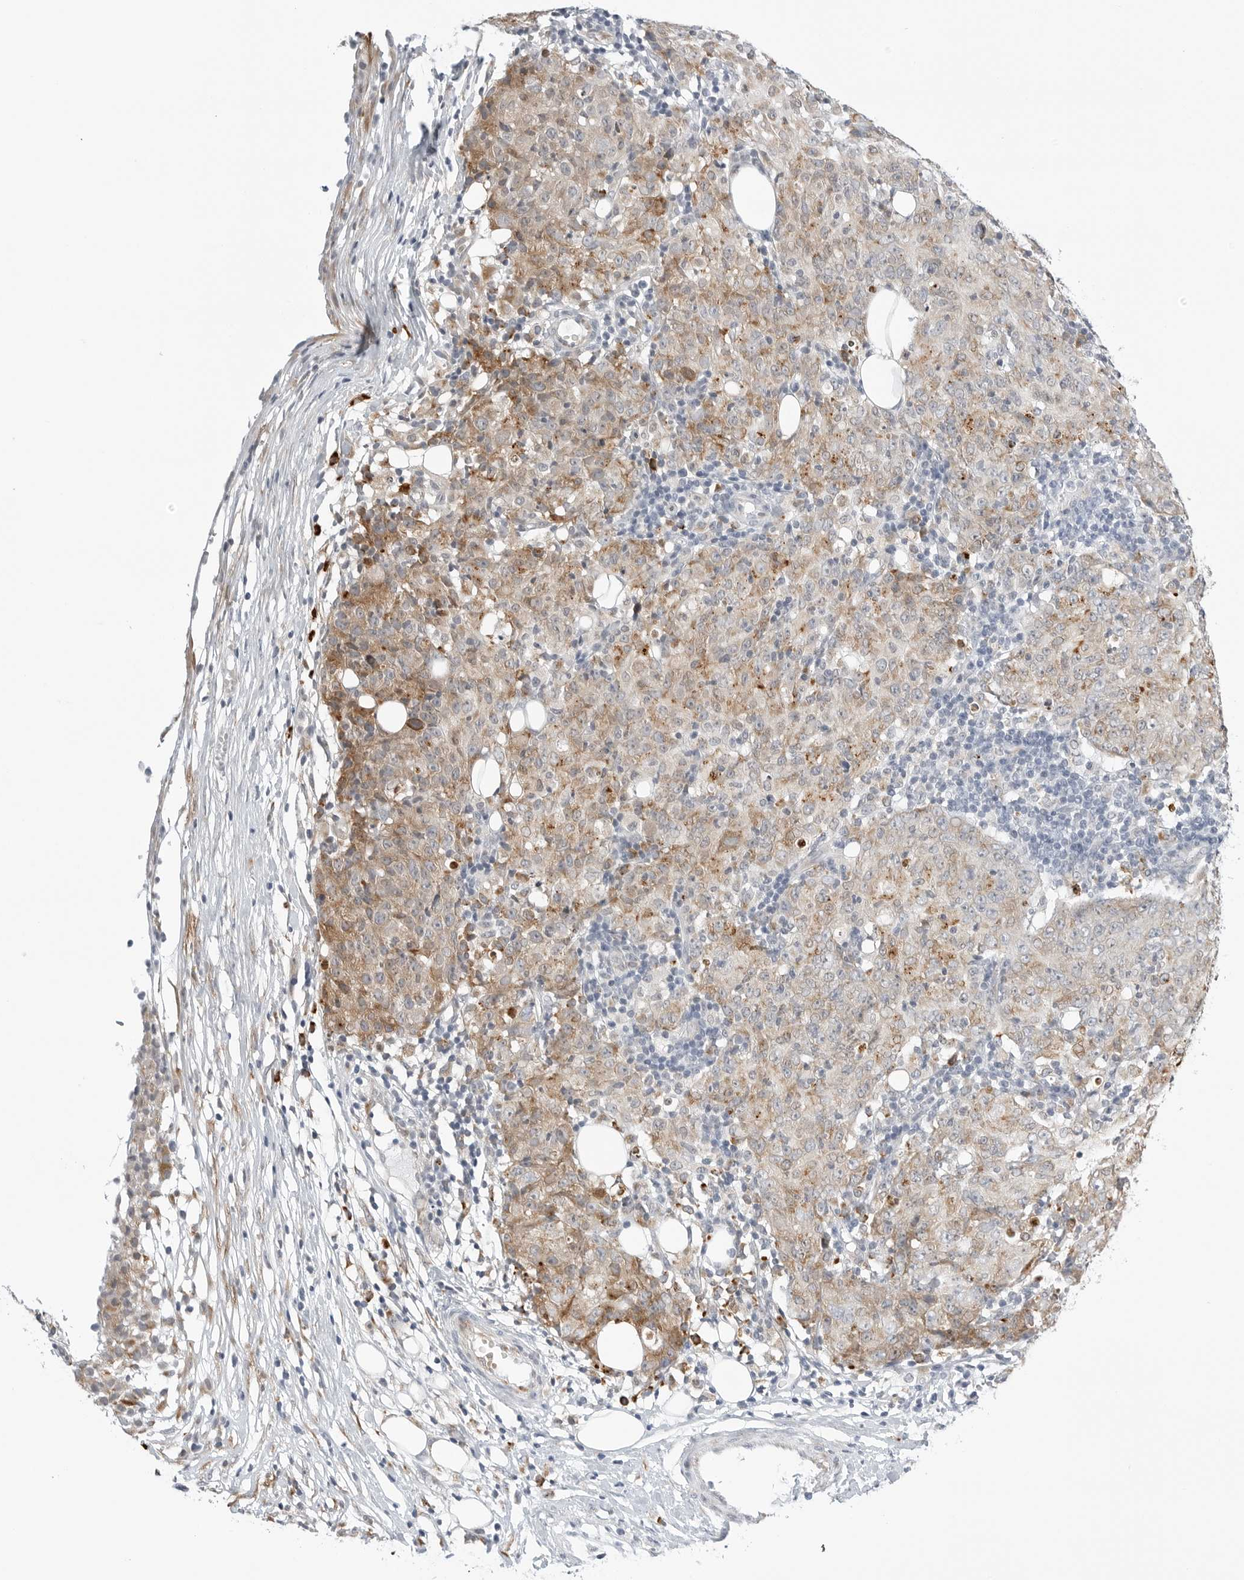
{"staining": {"intensity": "moderate", "quantity": "<25%", "location": "cytoplasmic/membranous"}, "tissue": "ovarian cancer", "cell_type": "Tumor cells", "image_type": "cancer", "snomed": [{"axis": "morphology", "description": "Carcinoma, endometroid"}, {"axis": "topography", "description": "Ovary"}], "caption": "Endometroid carcinoma (ovarian) tissue displays moderate cytoplasmic/membranous expression in about <25% of tumor cells, visualized by immunohistochemistry.", "gene": "RPN1", "patient": {"sex": "female", "age": 42}}